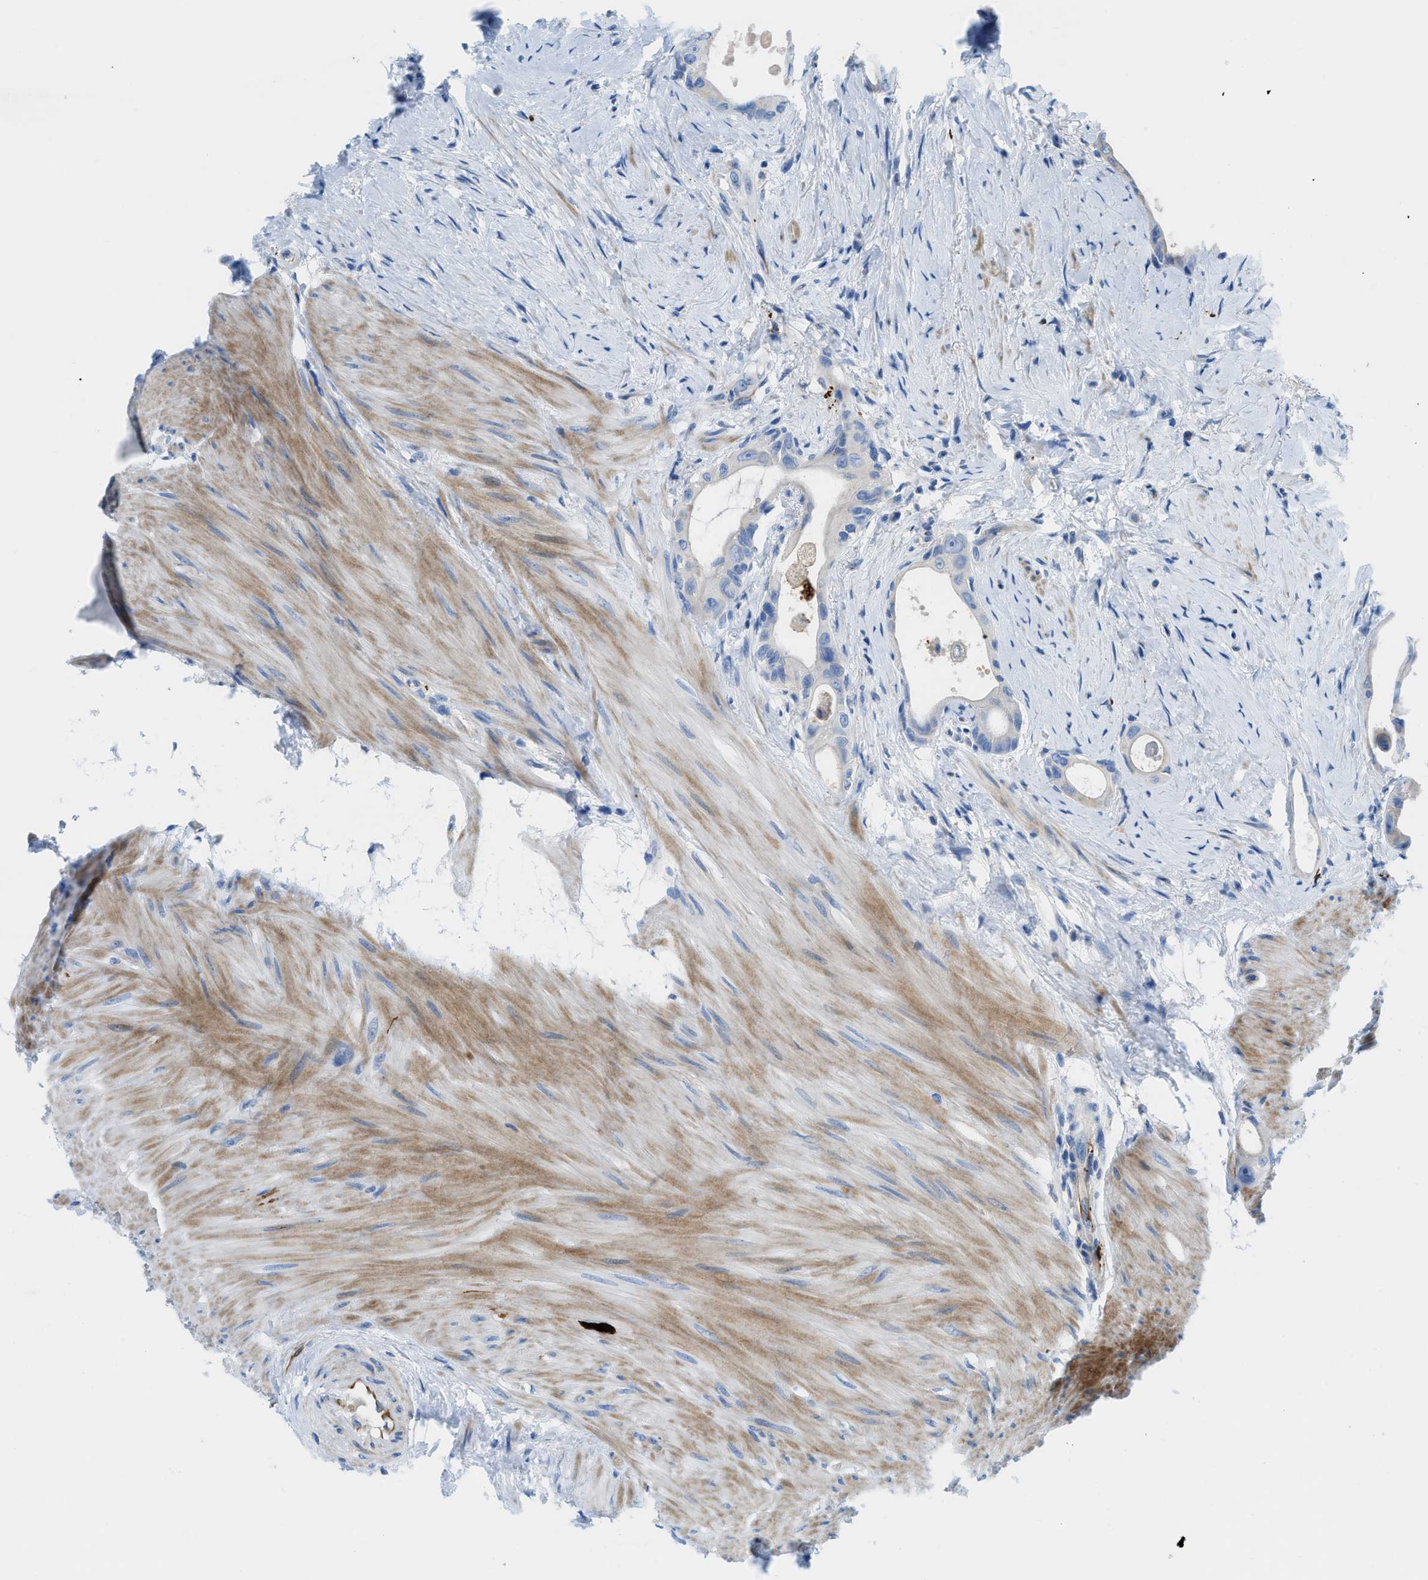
{"staining": {"intensity": "negative", "quantity": "none", "location": "none"}, "tissue": "colorectal cancer", "cell_type": "Tumor cells", "image_type": "cancer", "snomed": [{"axis": "morphology", "description": "Adenocarcinoma, NOS"}, {"axis": "topography", "description": "Rectum"}], "caption": "Micrograph shows no protein positivity in tumor cells of colorectal cancer (adenocarcinoma) tissue. Brightfield microscopy of immunohistochemistry stained with DAB (3,3'-diaminobenzidine) (brown) and hematoxylin (blue), captured at high magnification.", "gene": "XCR1", "patient": {"sex": "male", "age": 51}}